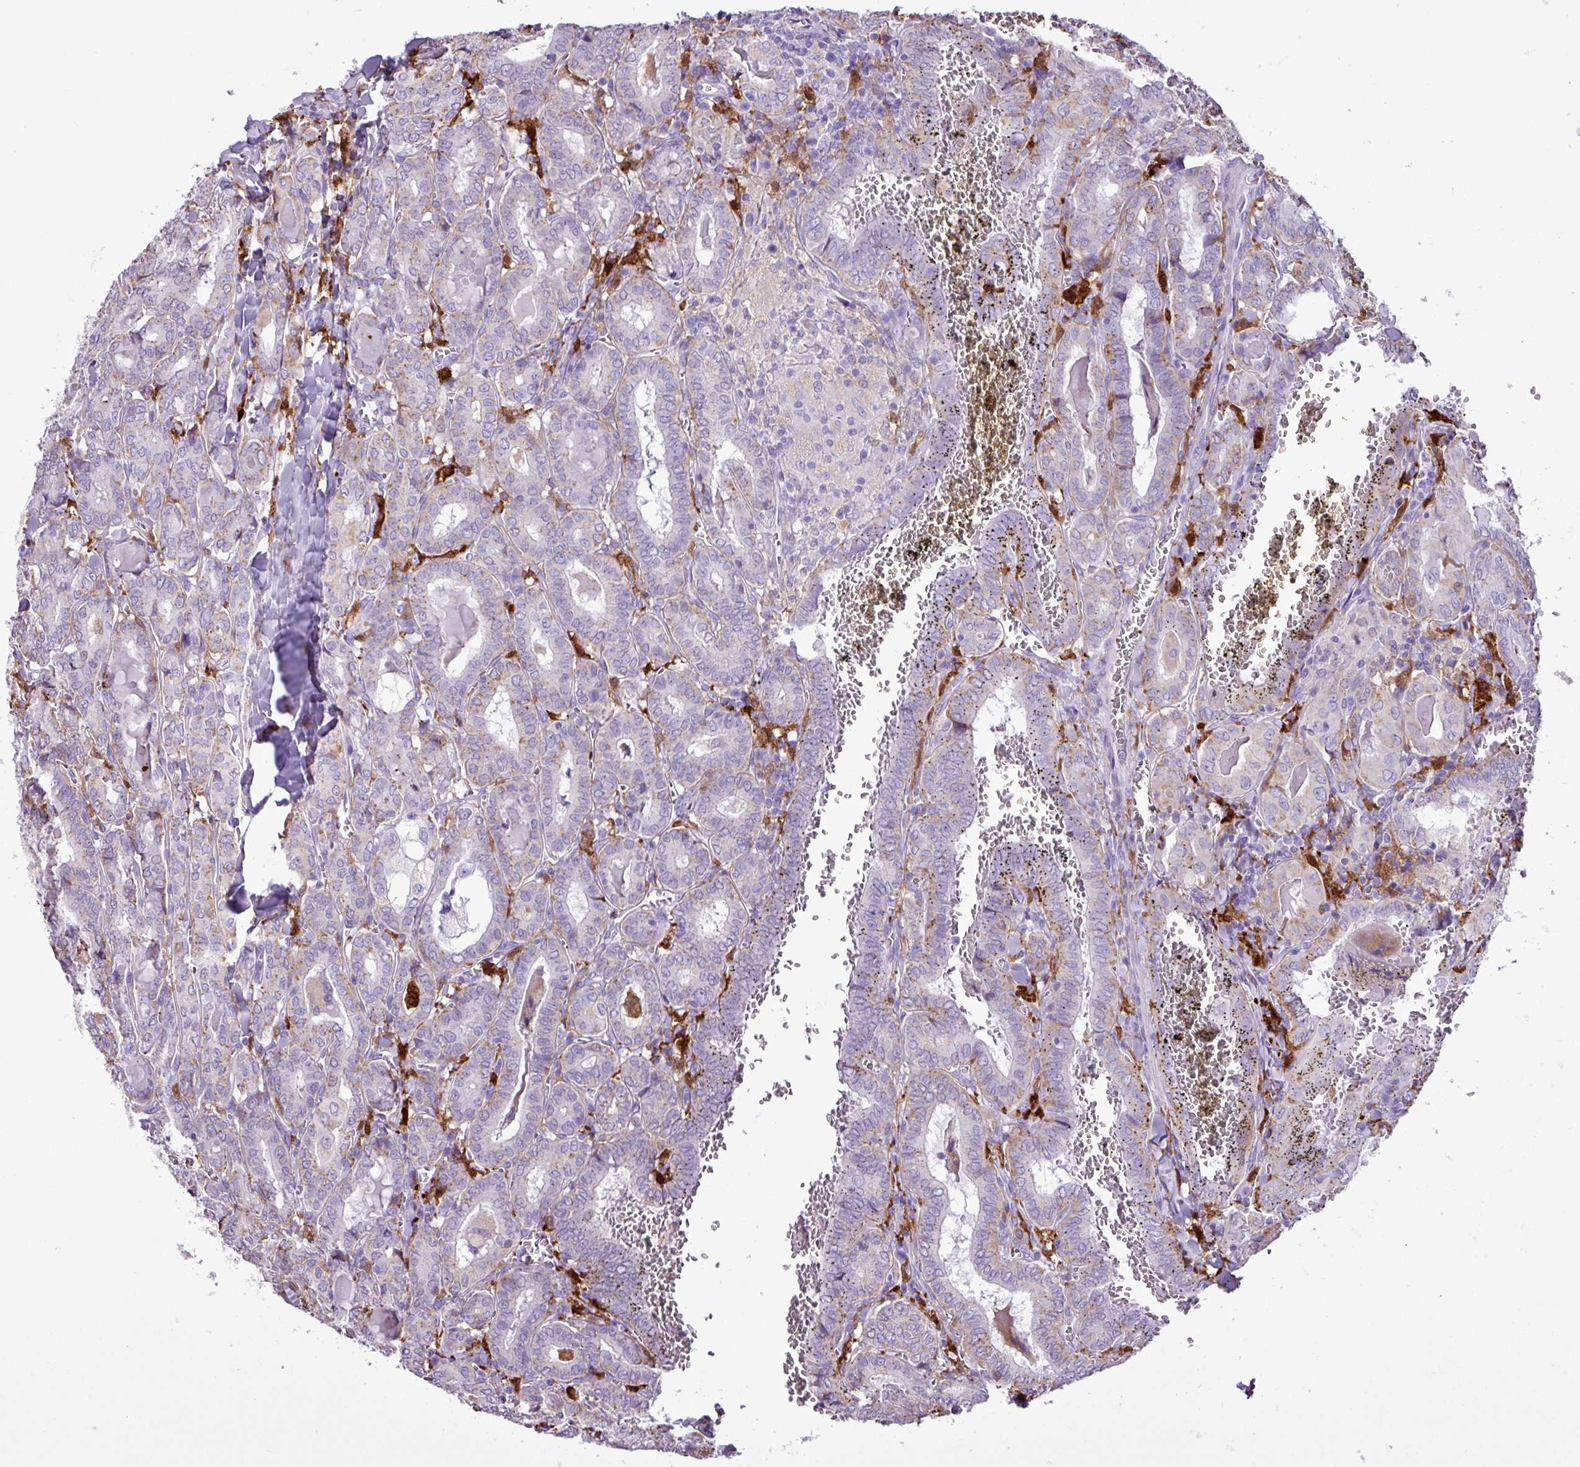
{"staining": {"intensity": "weak", "quantity": "25%-75%", "location": "cytoplasmic/membranous"}, "tissue": "thyroid cancer", "cell_type": "Tumor cells", "image_type": "cancer", "snomed": [{"axis": "morphology", "description": "Papillary adenocarcinoma, NOS"}, {"axis": "topography", "description": "Thyroid gland"}], "caption": "A low amount of weak cytoplasmic/membranous positivity is appreciated in approximately 25%-75% of tumor cells in thyroid cancer (papillary adenocarcinoma) tissue.", "gene": "TMEM200C", "patient": {"sex": "female", "age": 72}}